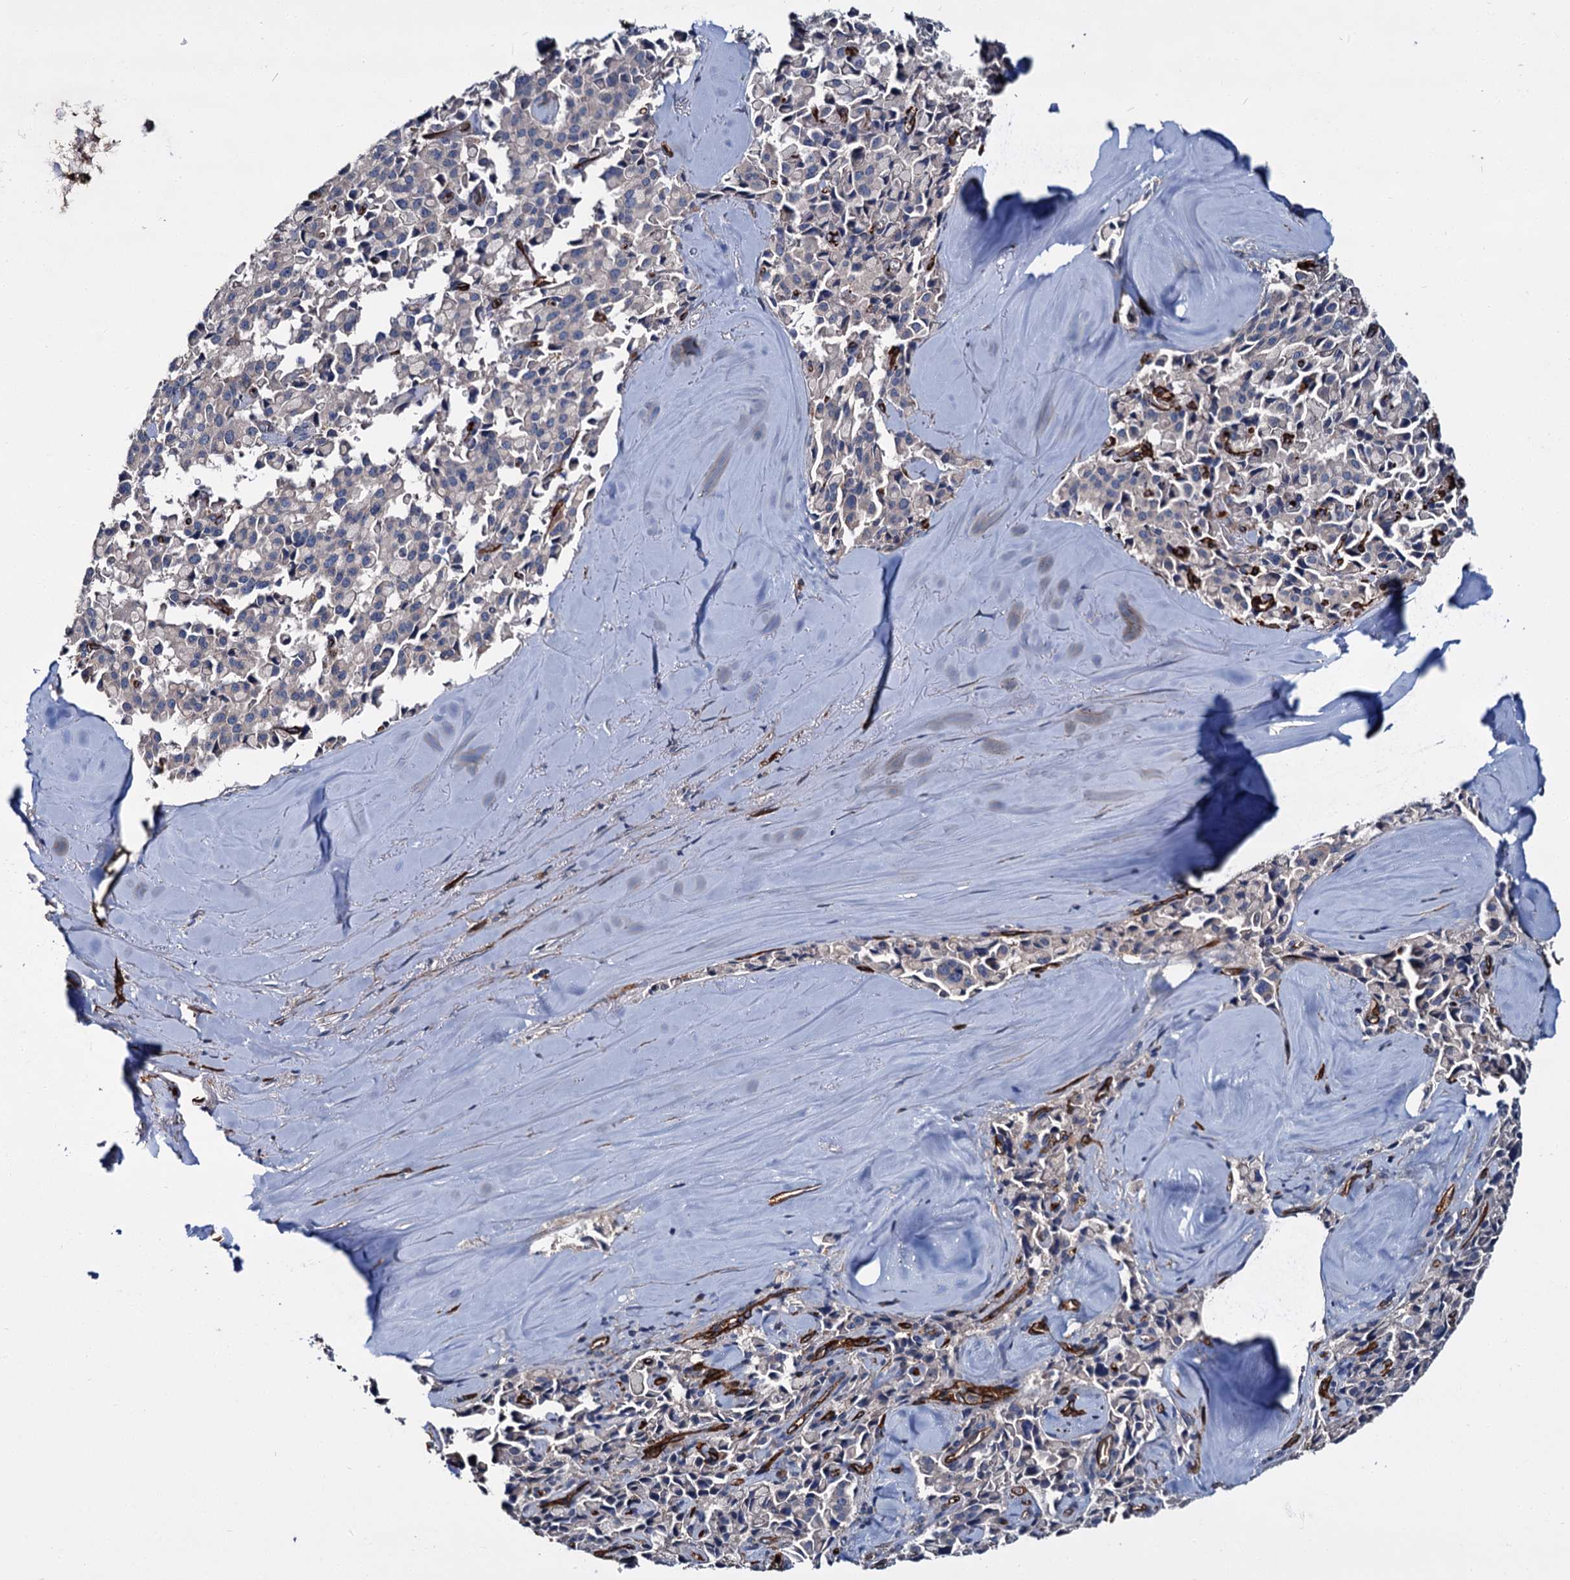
{"staining": {"intensity": "weak", "quantity": "<25%", "location": "cytoplasmic/membranous"}, "tissue": "pancreatic cancer", "cell_type": "Tumor cells", "image_type": "cancer", "snomed": [{"axis": "morphology", "description": "Adenocarcinoma, NOS"}, {"axis": "topography", "description": "Pancreas"}], "caption": "DAB immunohistochemical staining of human adenocarcinoma (pancreatic) displays no significant positivity in tumor cells.", "gene": "CACNA1C", "patient": {"sex": "male", "age": 65}}